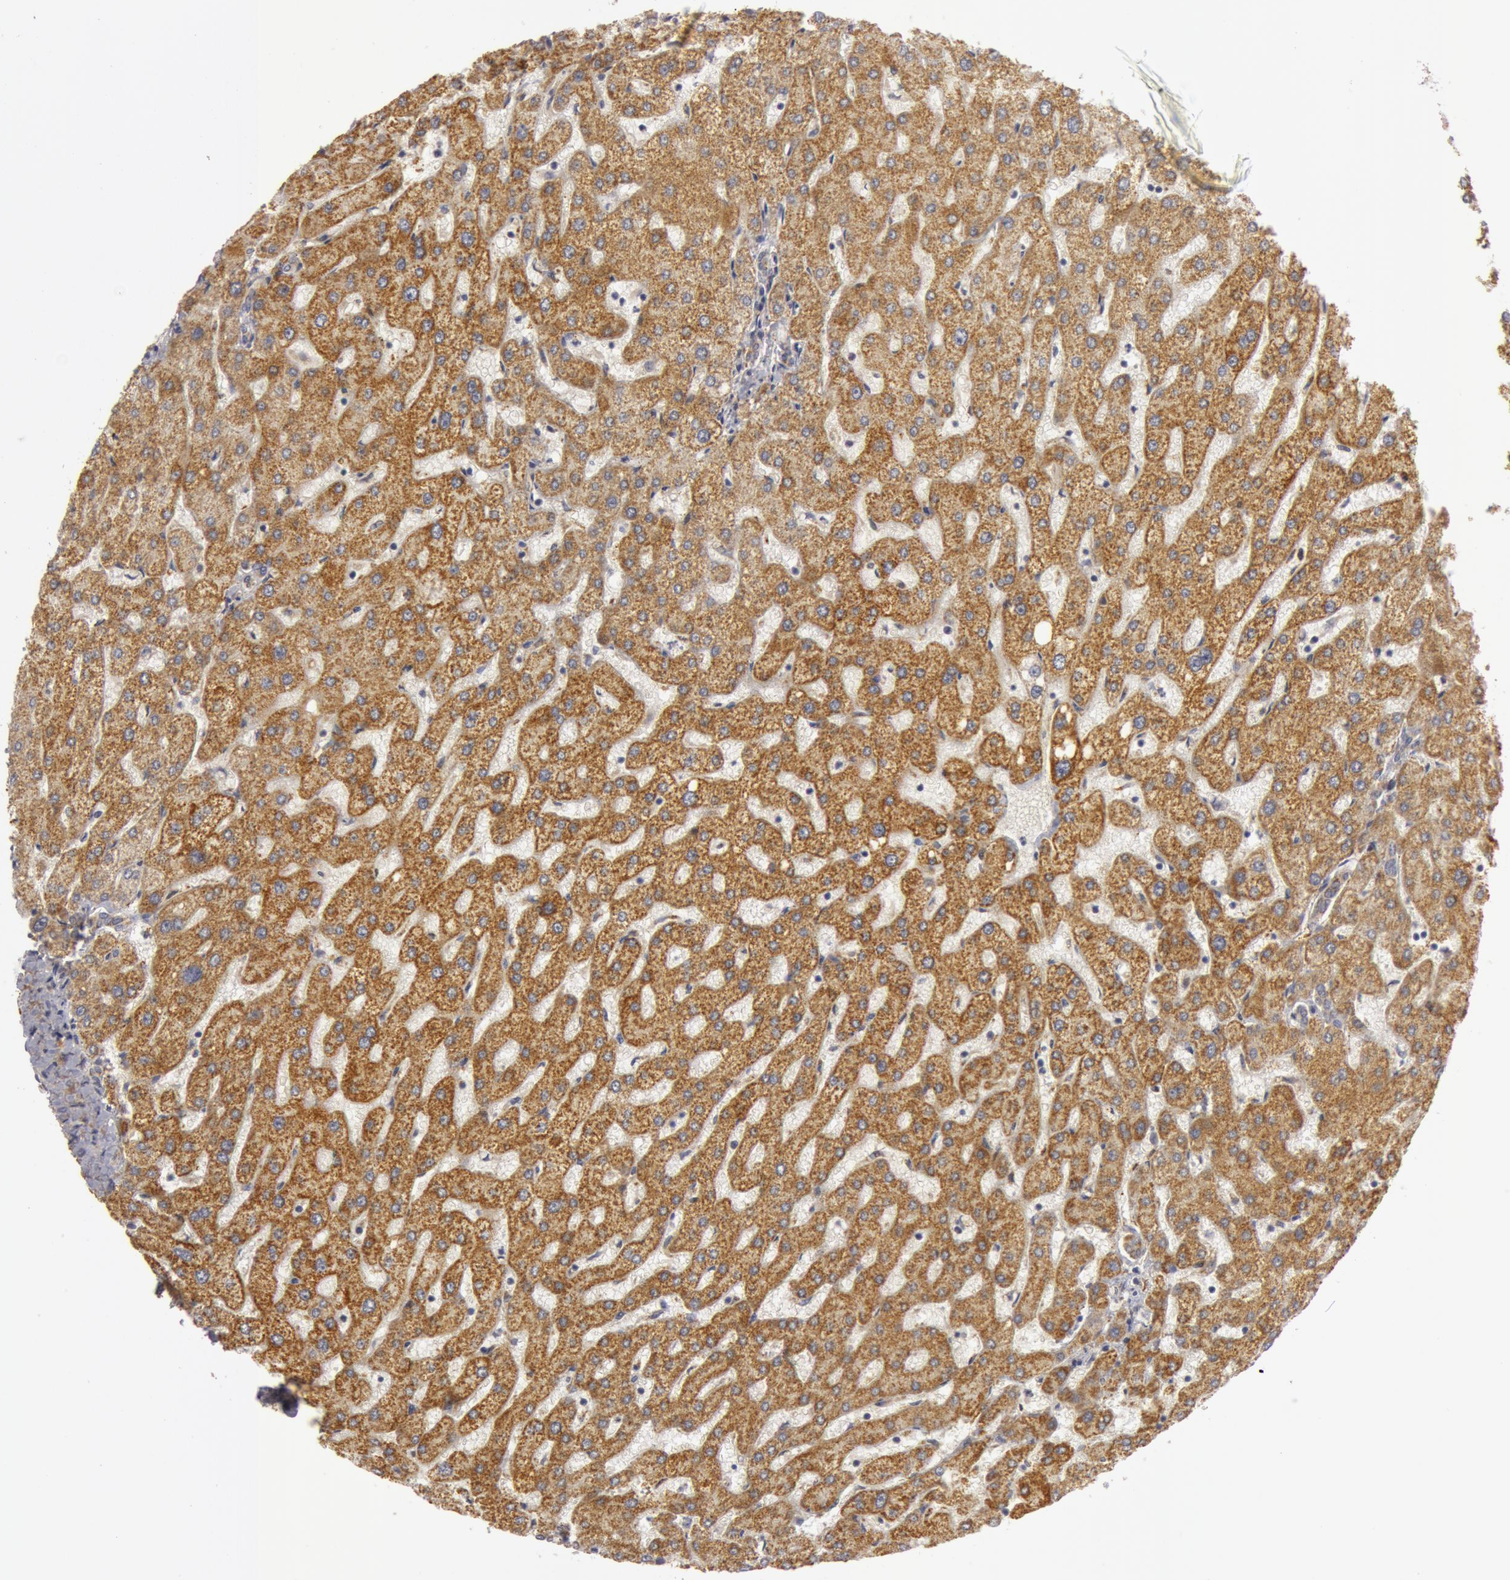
{"staining": {"intensity": "moderate", "quantity": ">75%", "location": "cytoplasmic/membranous"}, "tissue": "liver", "cell_type": "Cholangiocytes", "image_type": "normal", "snomed": [{"axis": "morphology", "description": "Normal tissue, NOS"}, {"axis": "topography", "description": "Liver"}], "caption": "Protein positivity by IHC reveals moderate cytoplasmic/membranous positivity in approximately >75% of cholangiocytes in unremarkable liver. (IHC, brightfield microscopy, high magnification).", "gene": "C7", "patient": {"sex": "male", "age": 67}}